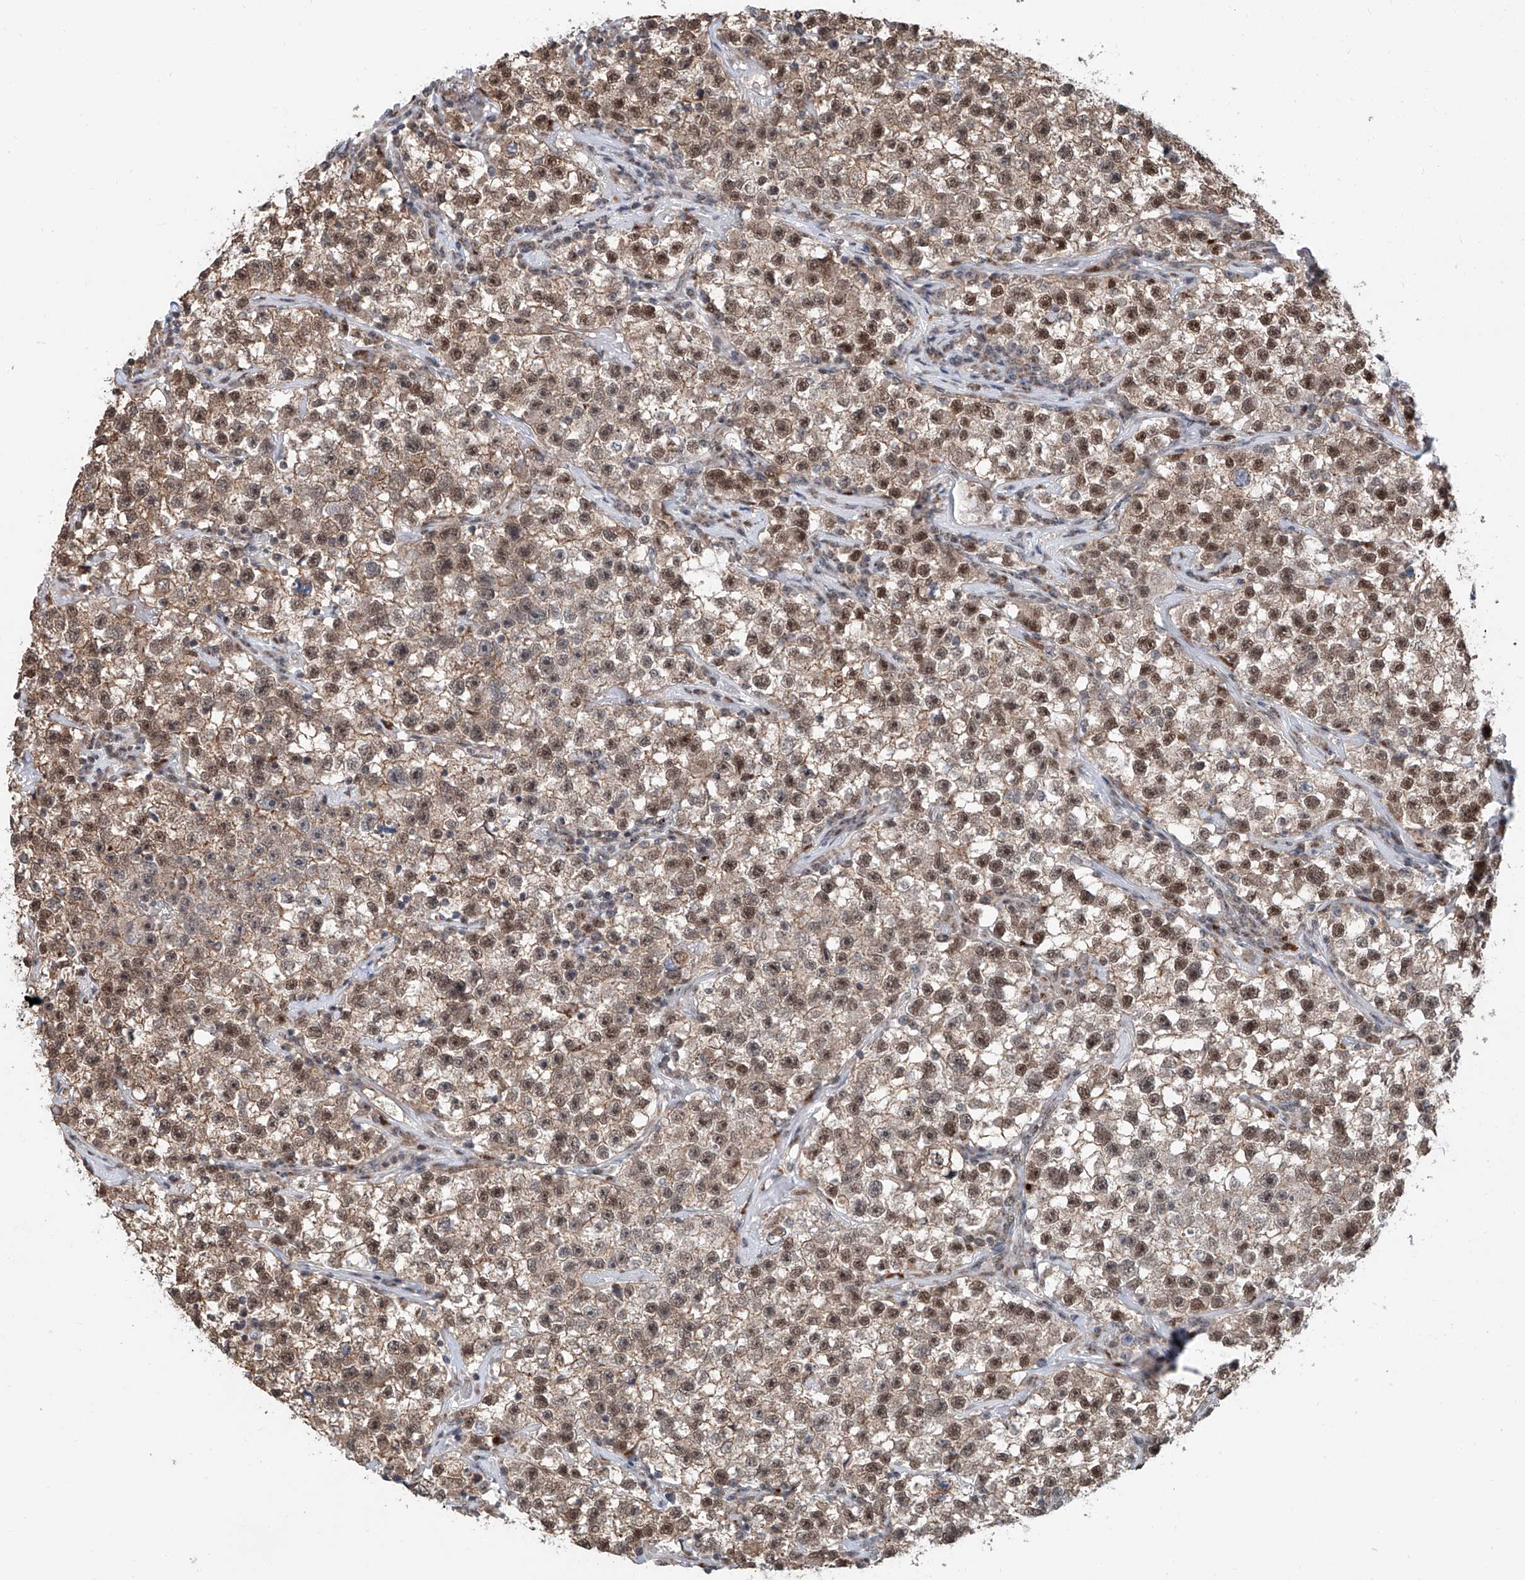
{"staining": {"intensity": "moderate", "quantity": ">75%", "location": "cytoplasmic/membranous,nuclear"}, "tissue": "testis cancer", "cell_type": "Tumor cells", "image_type": "cancer", "snomed": [{"axis": "morphology", "description": "Seminoma, NOS"}, {"axis": "topography", "description": "Testis"}], "caption": "Moderate cytoplasmic/membranous and nuclear positivity for a protein is appreciated in about >75% of tumor cells of testis seminoma using immunohistochemistry.", "gene": "SDE2", "patient": {"sex": "male", "age": 22}}